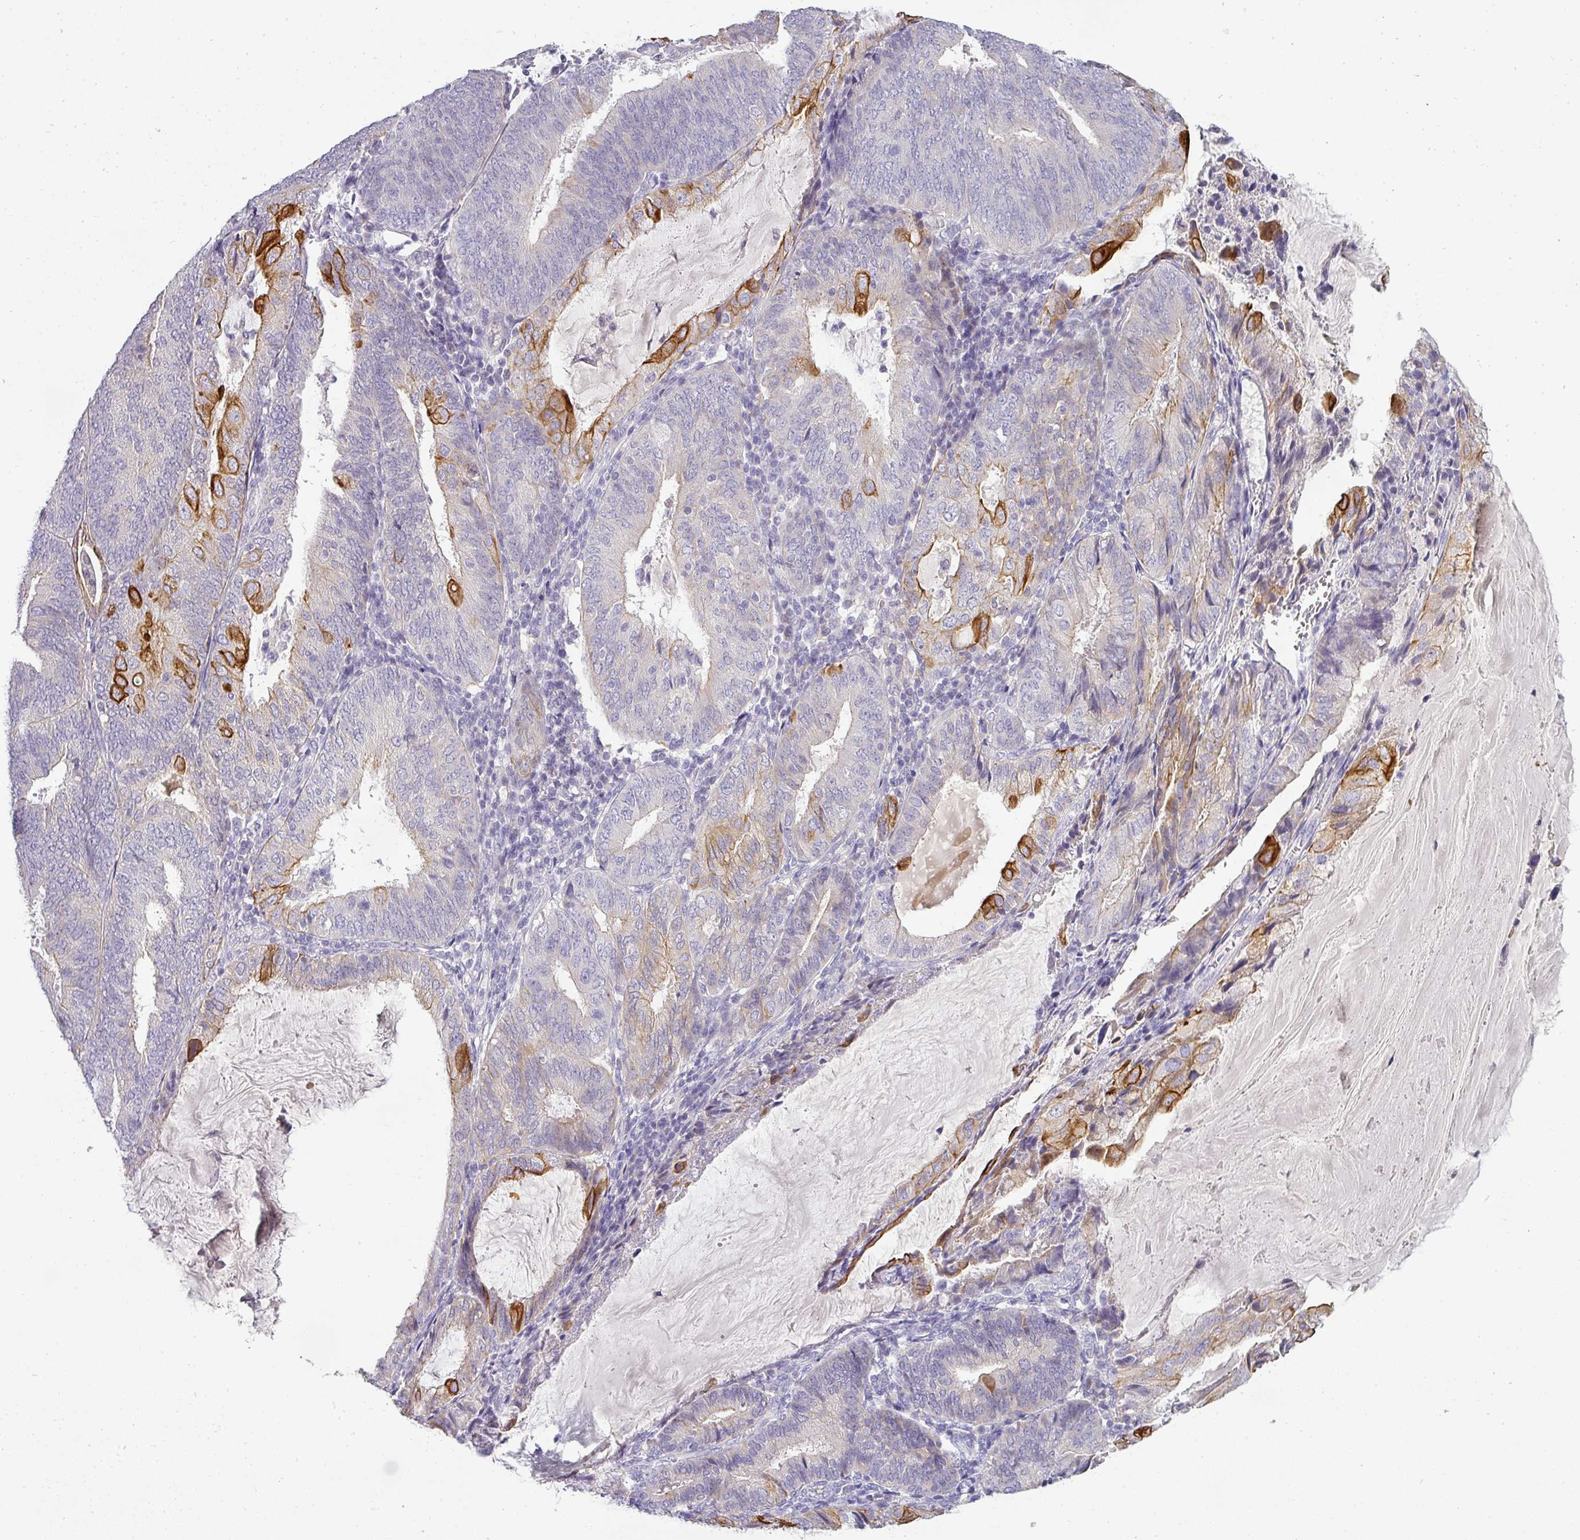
{"staining": {"intensity": "strong", "quantity": "<25%", "location": "cytoplasmic/membranous"}, "tissue": "endometrial cancer", "cell_type": "Tumor cells", "image_type": "cancer", "snomed": [{"axis": "morphology", "description": "Adenocarcinoma, NOS"}, {"axis": "topography", "description": "Endometrium"}], "caption": "Tumor cells reveal medium levels of strong cytoplasmic/membranous staining in approximately <25% of cells in endometrial cancer.", "gene": "ASXL3", "patient": {"sex": "female", "age": 81}}